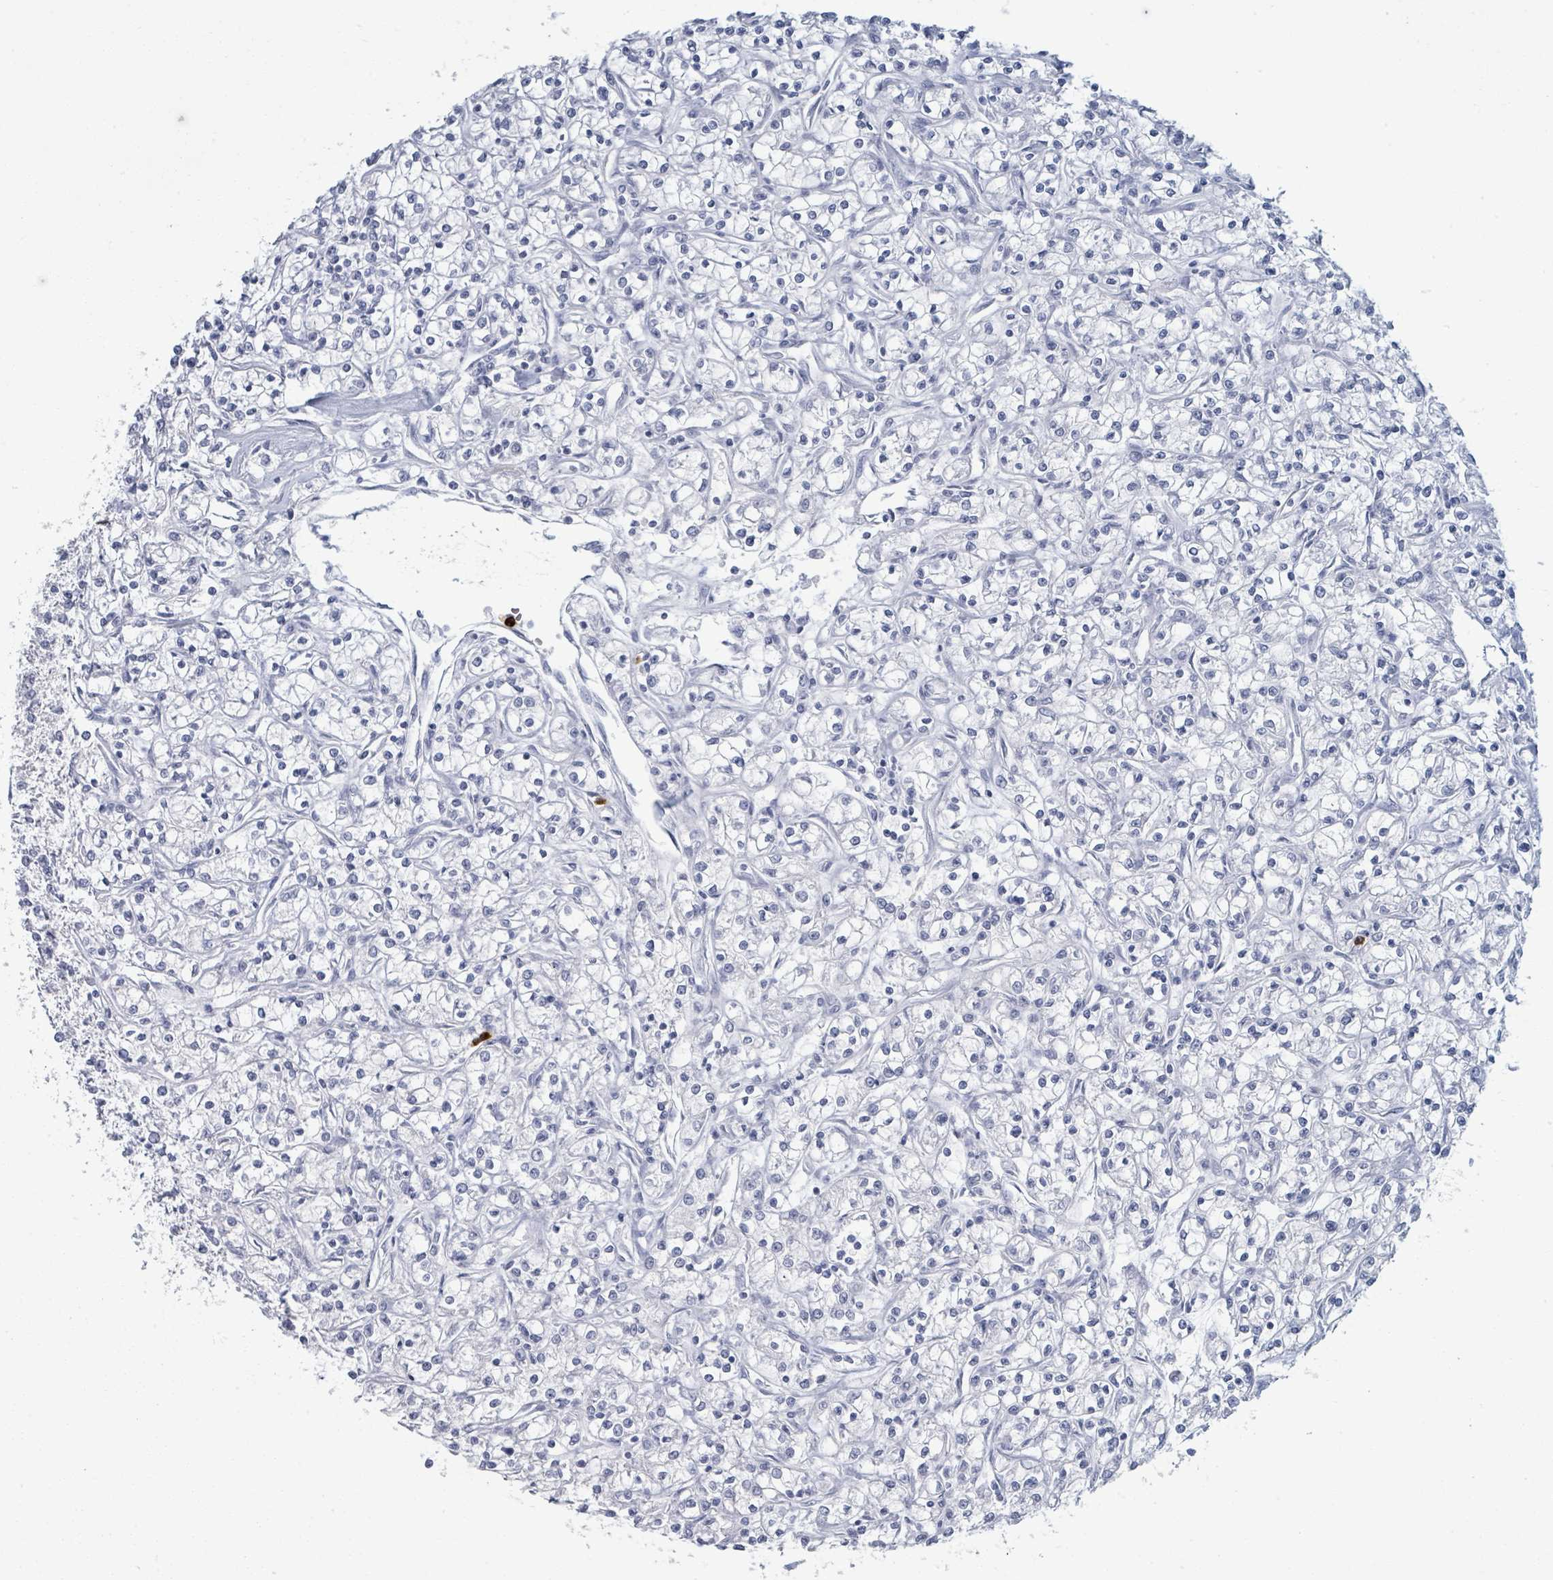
{"staining": {"intensity": "negative", "quantity": "none", "location": "none"}, "tissue": "renal cancer", "cell_type": "Tumor cells", "image_type": "cancer", "snomed": [{"axis": "morphology", "description": "Adenocarcinoma, NOS"}, {"axis": "topography", "description": "Kidney"}], "caption": "An image of human adenocarcinoma (renal) is negative for staining in tumor cells.", "gene": "DEFA4", "patient": {"sex": "female", "age": 59}}